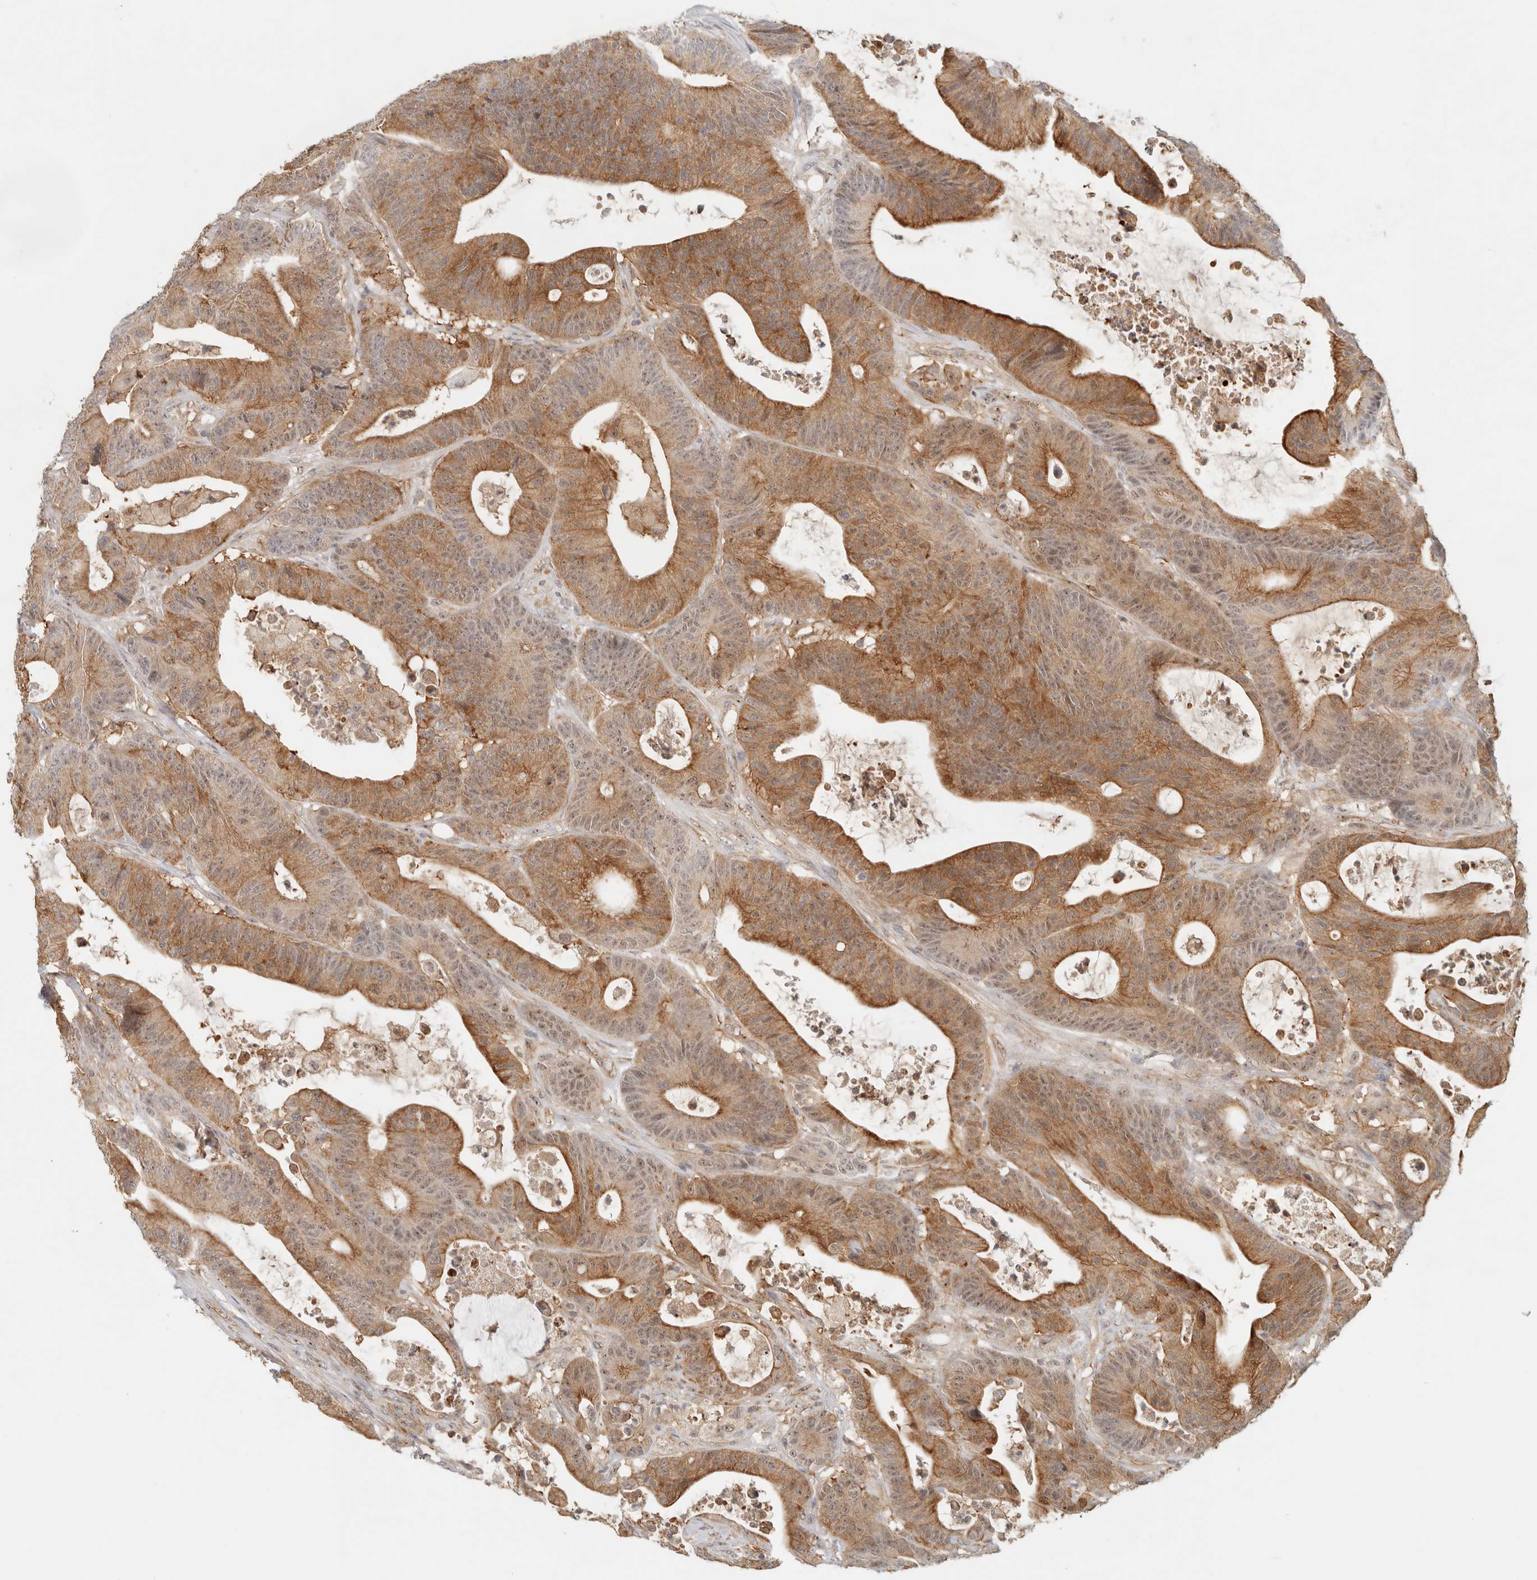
{"staining": {"intensity": "moderate", "quantity": ">75%", "location": "cytoplasmic/membranous,nuclear"}, "tissue": "colorectal cancer", "cell_type": "Tumor cells", "image_type": "cancer", "snomed": [{"axis": "morphology", "description": "Adenocarcinoma, NOS"}, {"axis": "topography", "description": "Colon"}], "caption": "IHC of human colorectal cancer exhibits medium levels of moderate cytoplasmic/membranous and nuclear positivity in approximately >75% of tumor cells.", "gene": "HEXD", "patient": {"sex": "female", "age": 84}}